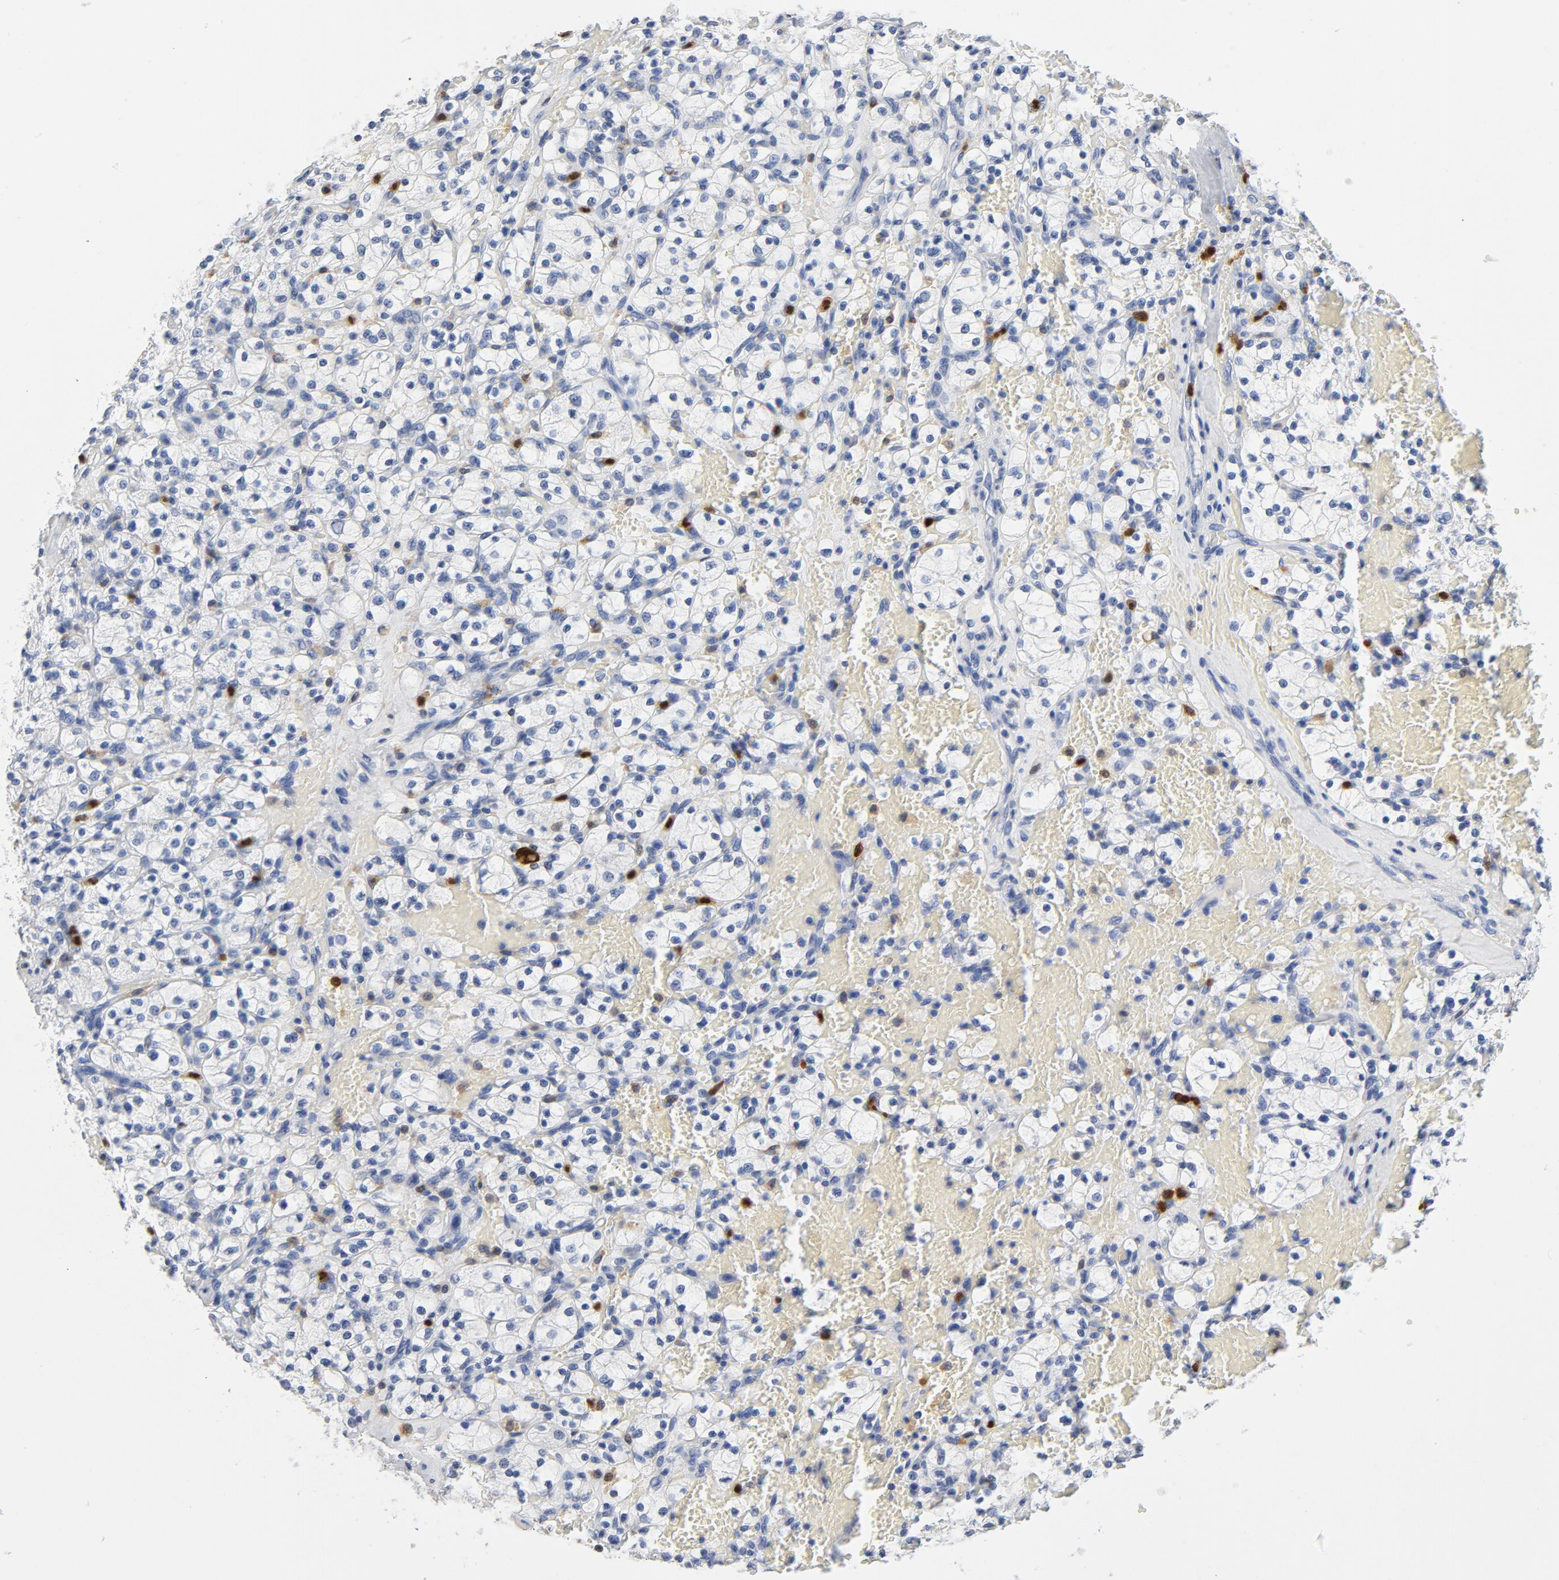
{"staining": {"intensity": "negative", "quantity": "none", "location": "none"}, "tissue": "renal cancer", "cell_type": "Tumor cells", "image_type": "cancer", "snomed": [{"axis": "morphology", "description": "Adenocarcinoma, NOS"}, {"axis": "topography", "description": "Kidney"}], "caption": "Immunohistochemistry histopathology image of neoplastic tissue: renal cancer stained with DAB displays no significant protein positivity in tumor cells. (Stains: DAB immunohistochemistry with hematoxylin counter stain, Microscopy: brightfield microscopy at high magnification).", "gene": "NCF1", "patient": {"sex": "female", "age": 83}}